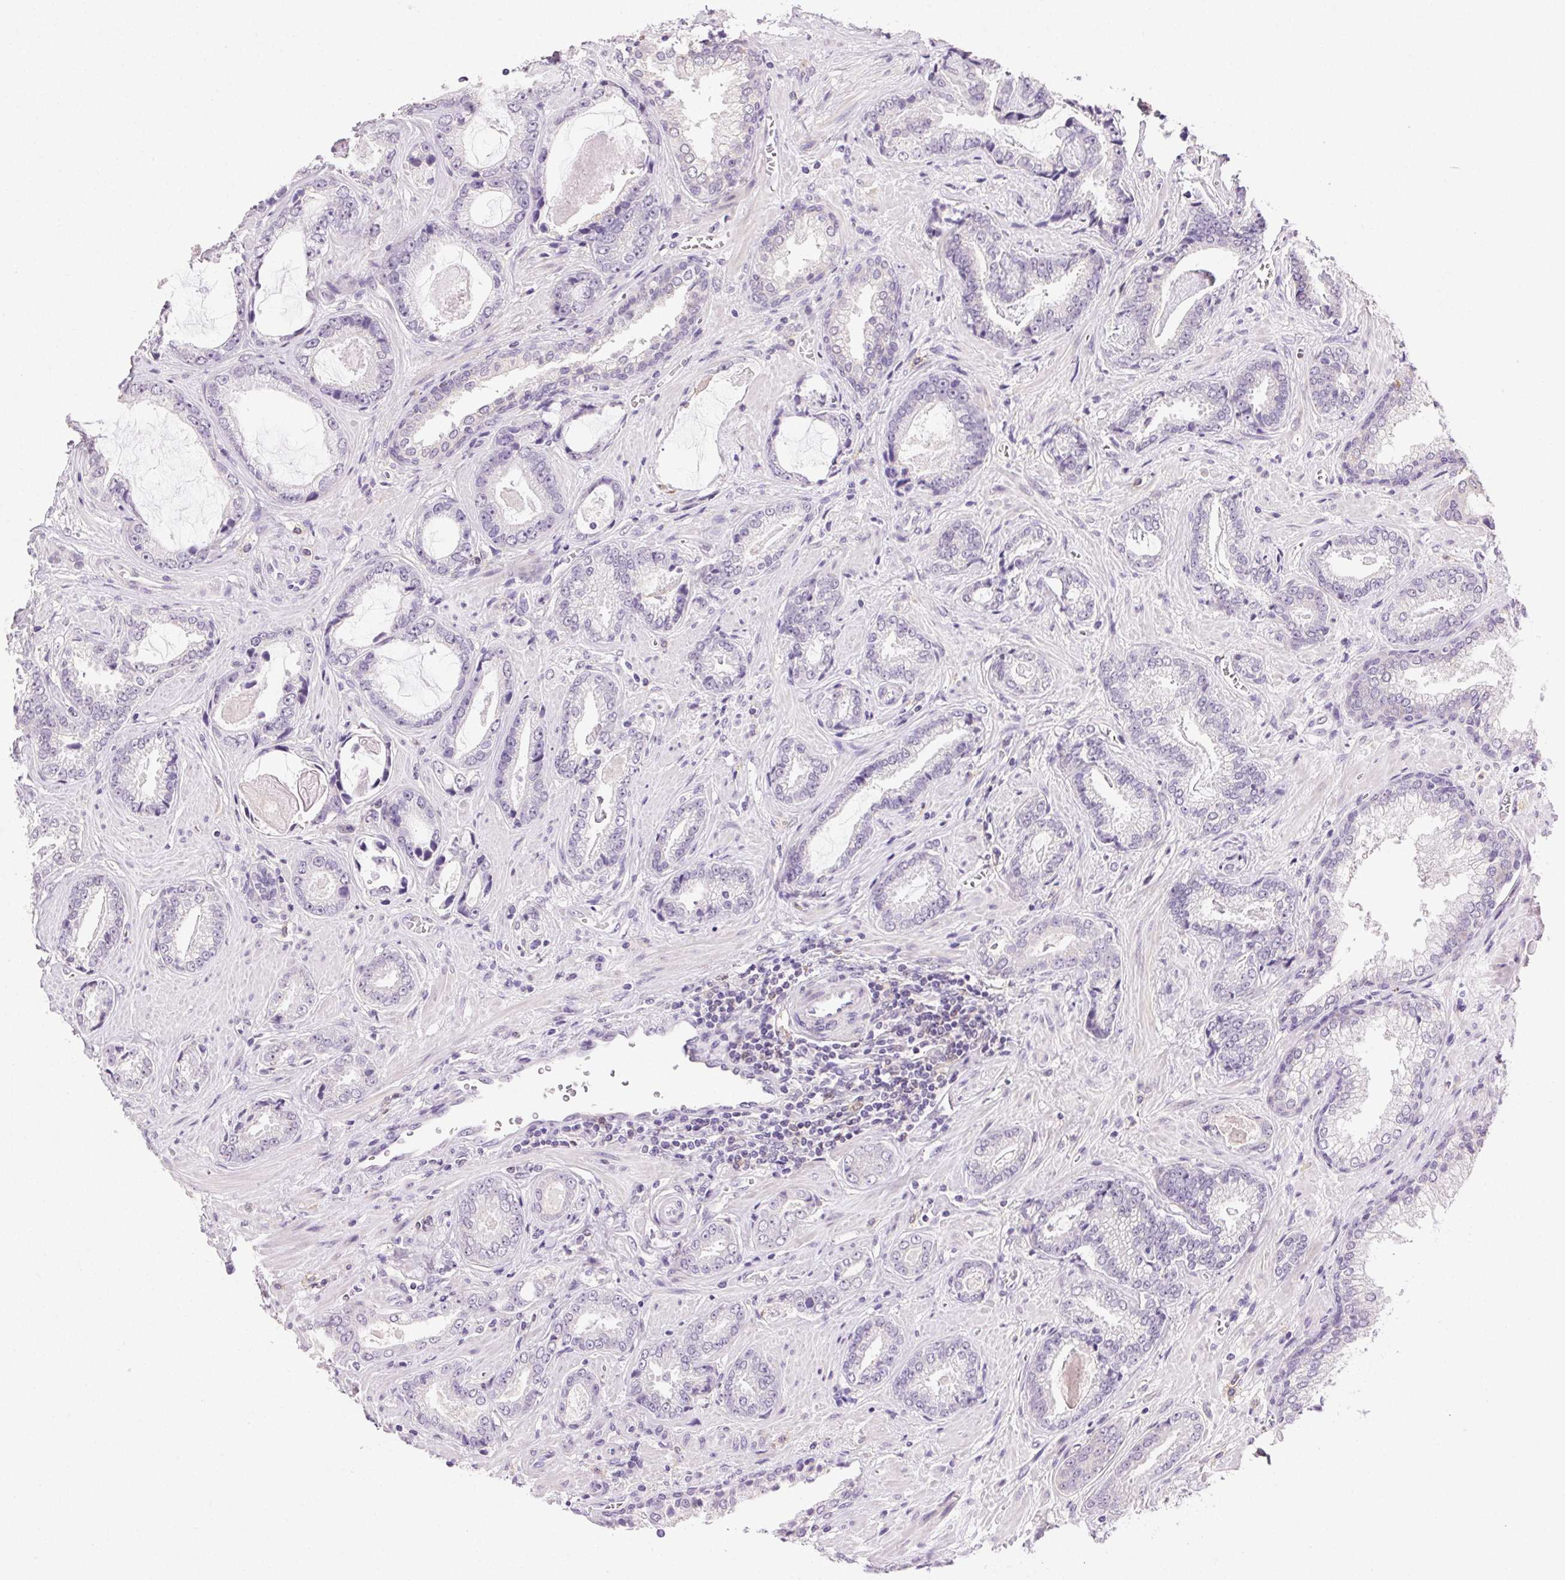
{"staining": {"intensity": "negative", "quantity": "none", "location": "none"}, "tissue": "prostate cancer", "cell_type": "Tumor cells", "image_type": "cancer", "snomed": [{"axis": "morphology", "description": "Adenocarcinoma, Low grade"}, {"axis": "topography", "description": "Prostate"}], "caption": "IHC of prostate low-grade adenocarcinoma demonstrates no positivity in tumor cells. Nuclei are stained in blue.", "gene": "AKAP5", "patient": {"sex": "male", "age": 61}}